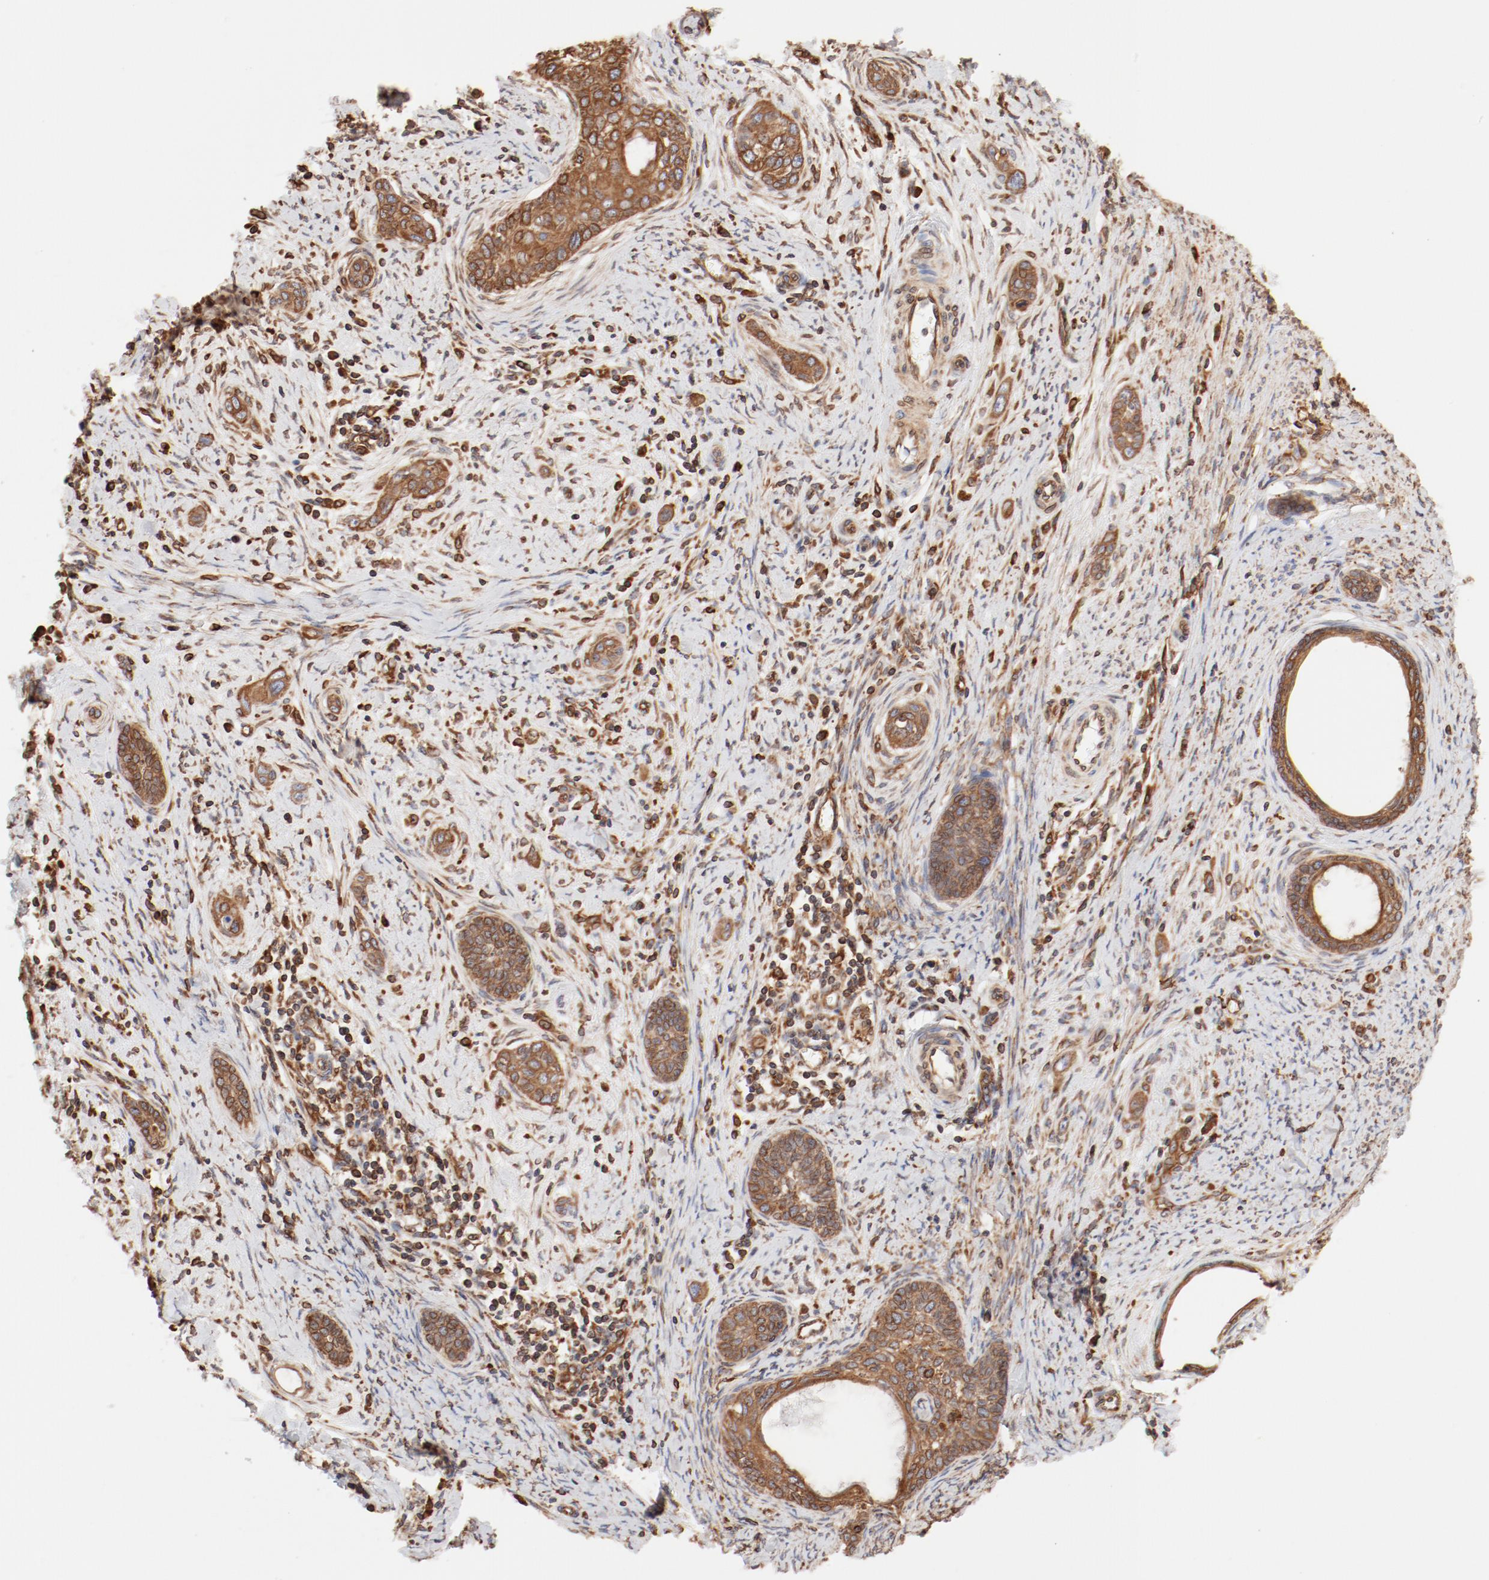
{"staining": {"intensity": "moderate", "quantity": ">75%", "location": "cytoplasmic/membranous"}, "tissue": "cervical cancer", "cell_type": "Tumor cells", "image_type": "cancer", "snomed": [{"axis": "morphology", "description": "Squamous cell carcinoma, NOS"}, {"axis": "topography", "description": "Cervix"}], "caption": "About >75% of tumor cells in cervical squamous cell carcinoma show moderate cytoplasmic/membranous protein staining as visualized by brown immunohistochemical staining.", "gene": "BCAP31", "patient": {"sex": "female", "age": 33}}